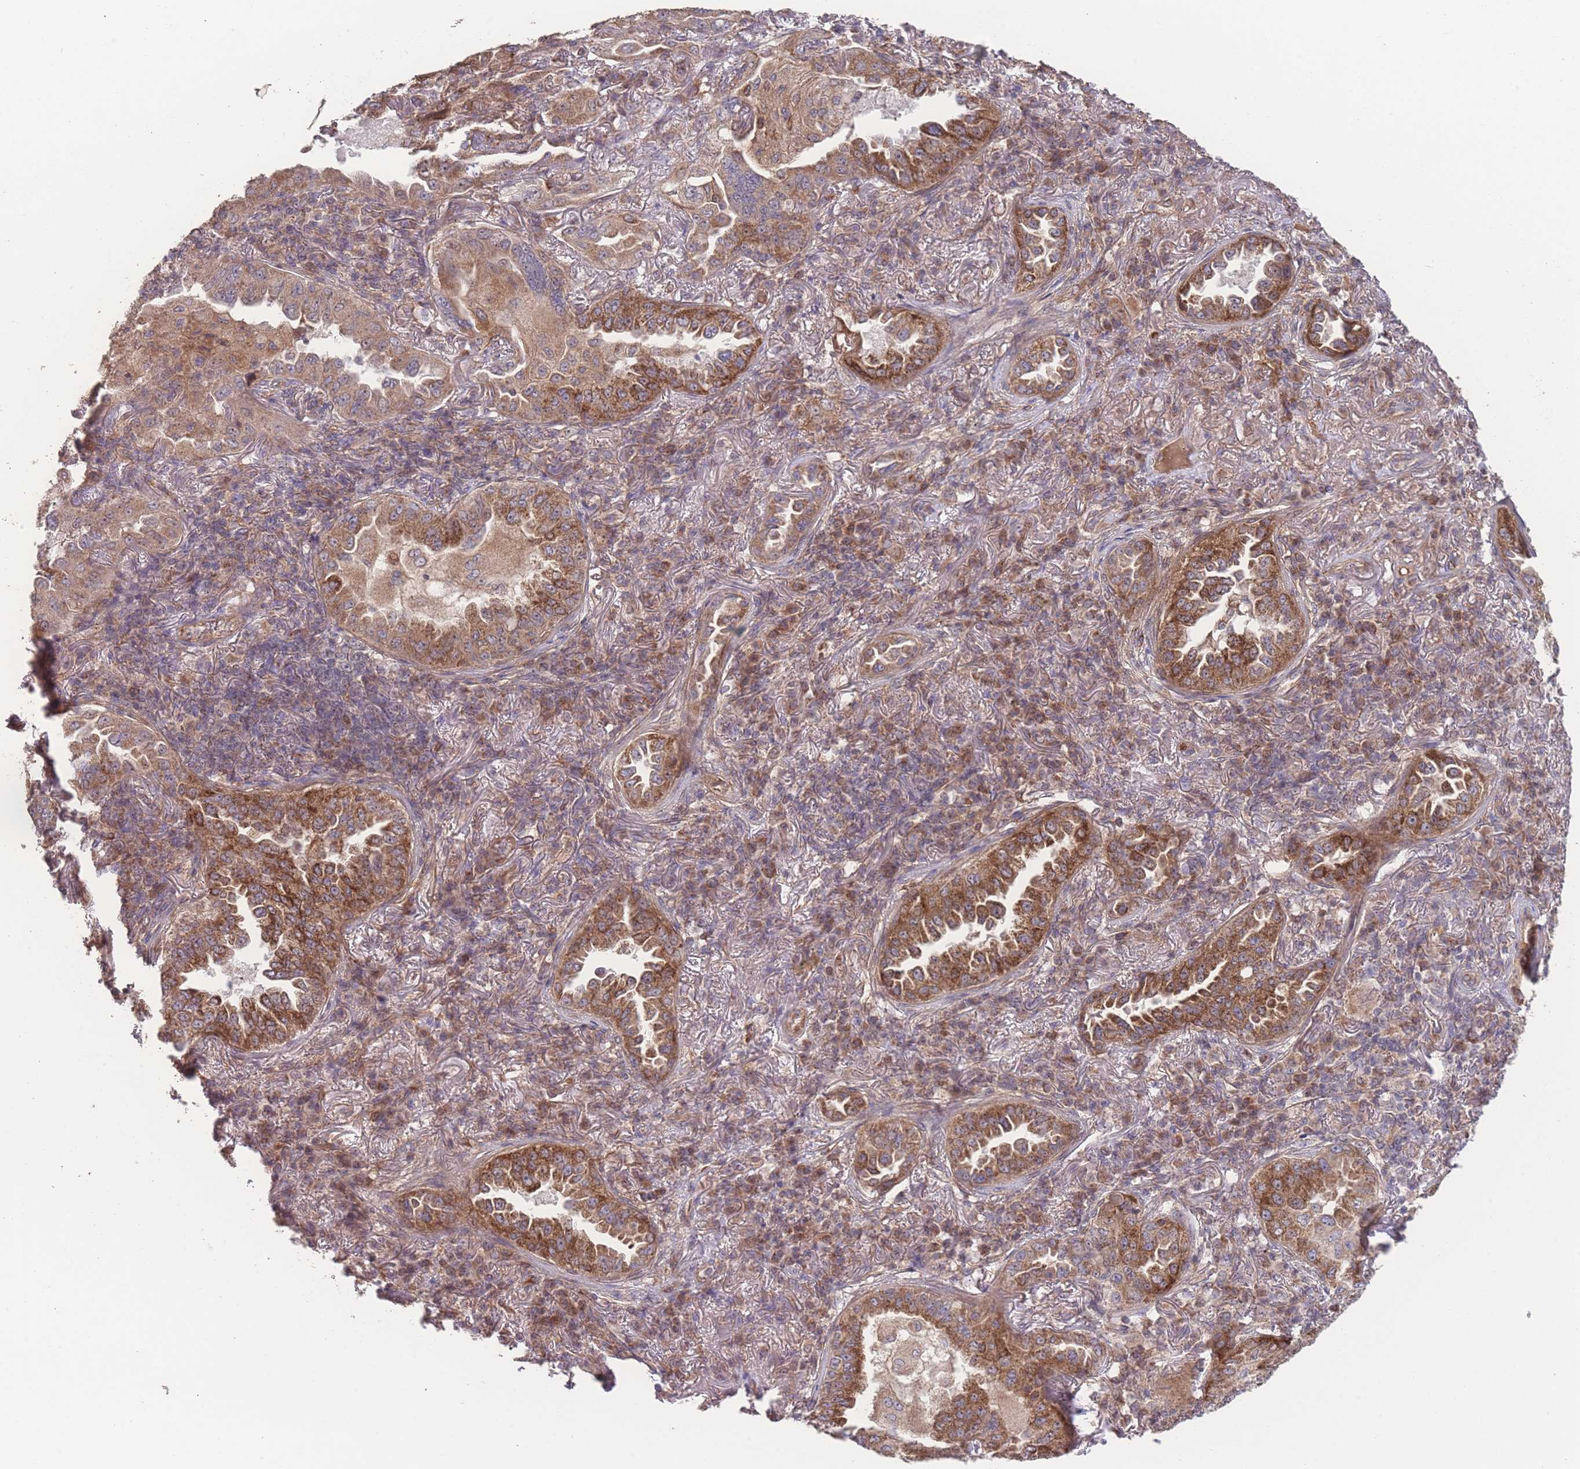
{"staining": {"intensity": "strong", "quantity": ">75%", "location": "cytoplasmic/membranous"}, "tissue": "lung cancer", "cell_type": "Tumor cells", "image_type": "cancer", "snomed": [{"axis": "morphology", "description": "Adenocarcinoma, NOS"}, {"axis": "topography", "description": "Lung"}], "caption": "Immunohistochemistry (IHC) histopathology image of human lung cancer (adenocarcinoma) stained for a protein (brown), which demonstrates high levels of strong cytoplasmic/membranous positivity in approximately >75% of tumor cells.", "gene": "PXMP4", "patient": {"sex": "female", "age": 69}}